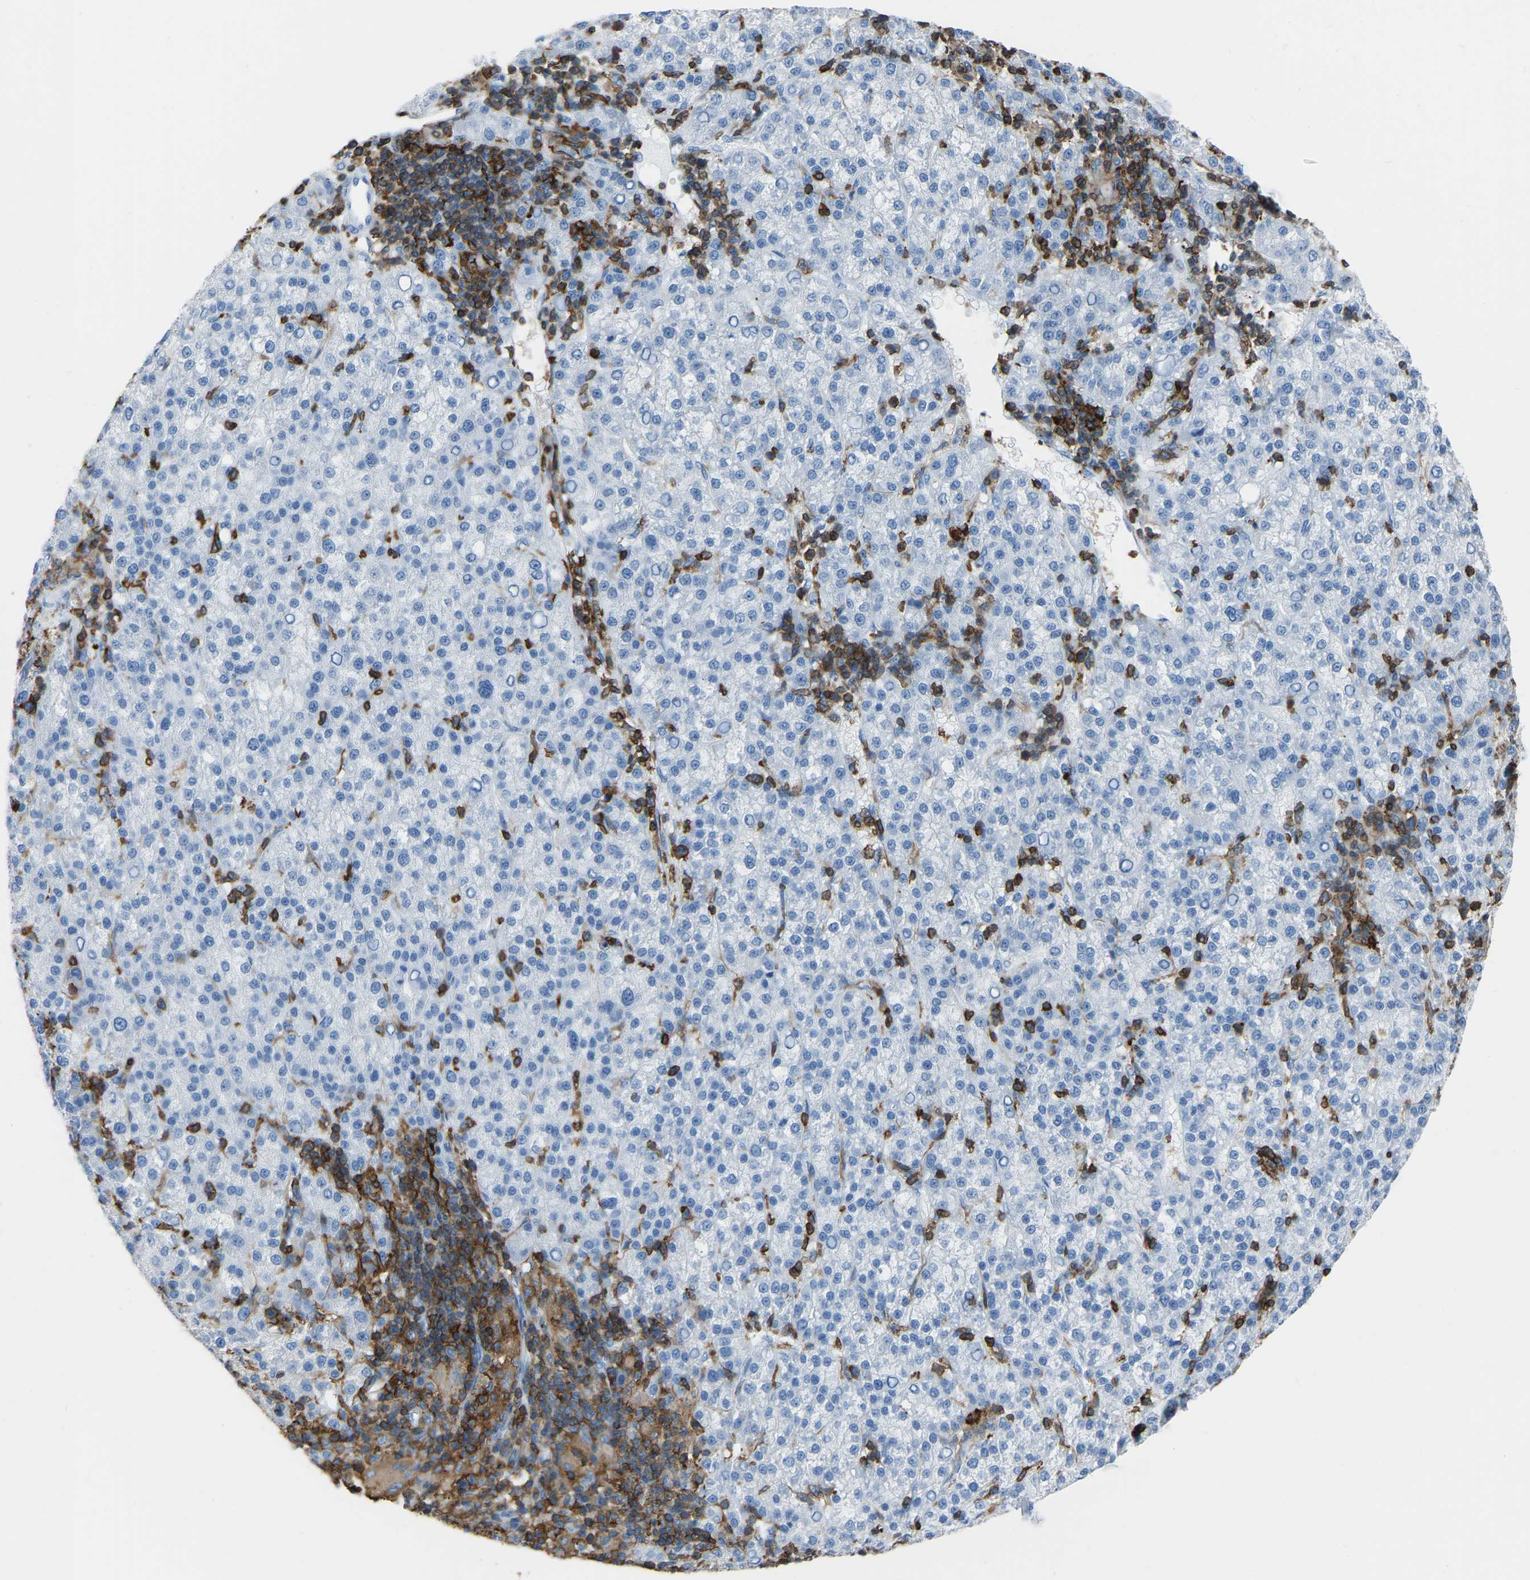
{"staining": {"intensity": "negative", "quantity": "none", "location": "none"}, "tissue": "liver cancer", "cell_type": "Tumor cells", "image_type": "cancer", "snomed": [{"axis": "morphology", "description": "Carcinoma, Hepatocellular, NOS"}, {"axis": "topography", "description": "Liver"}], "caption": "This is a photomicrograph of immunohistochemistry staining of liver cancer, which shows no positivity in tumor cells.", "gene": "LSP1", "patient": {"sex": "female", "age": 58}}